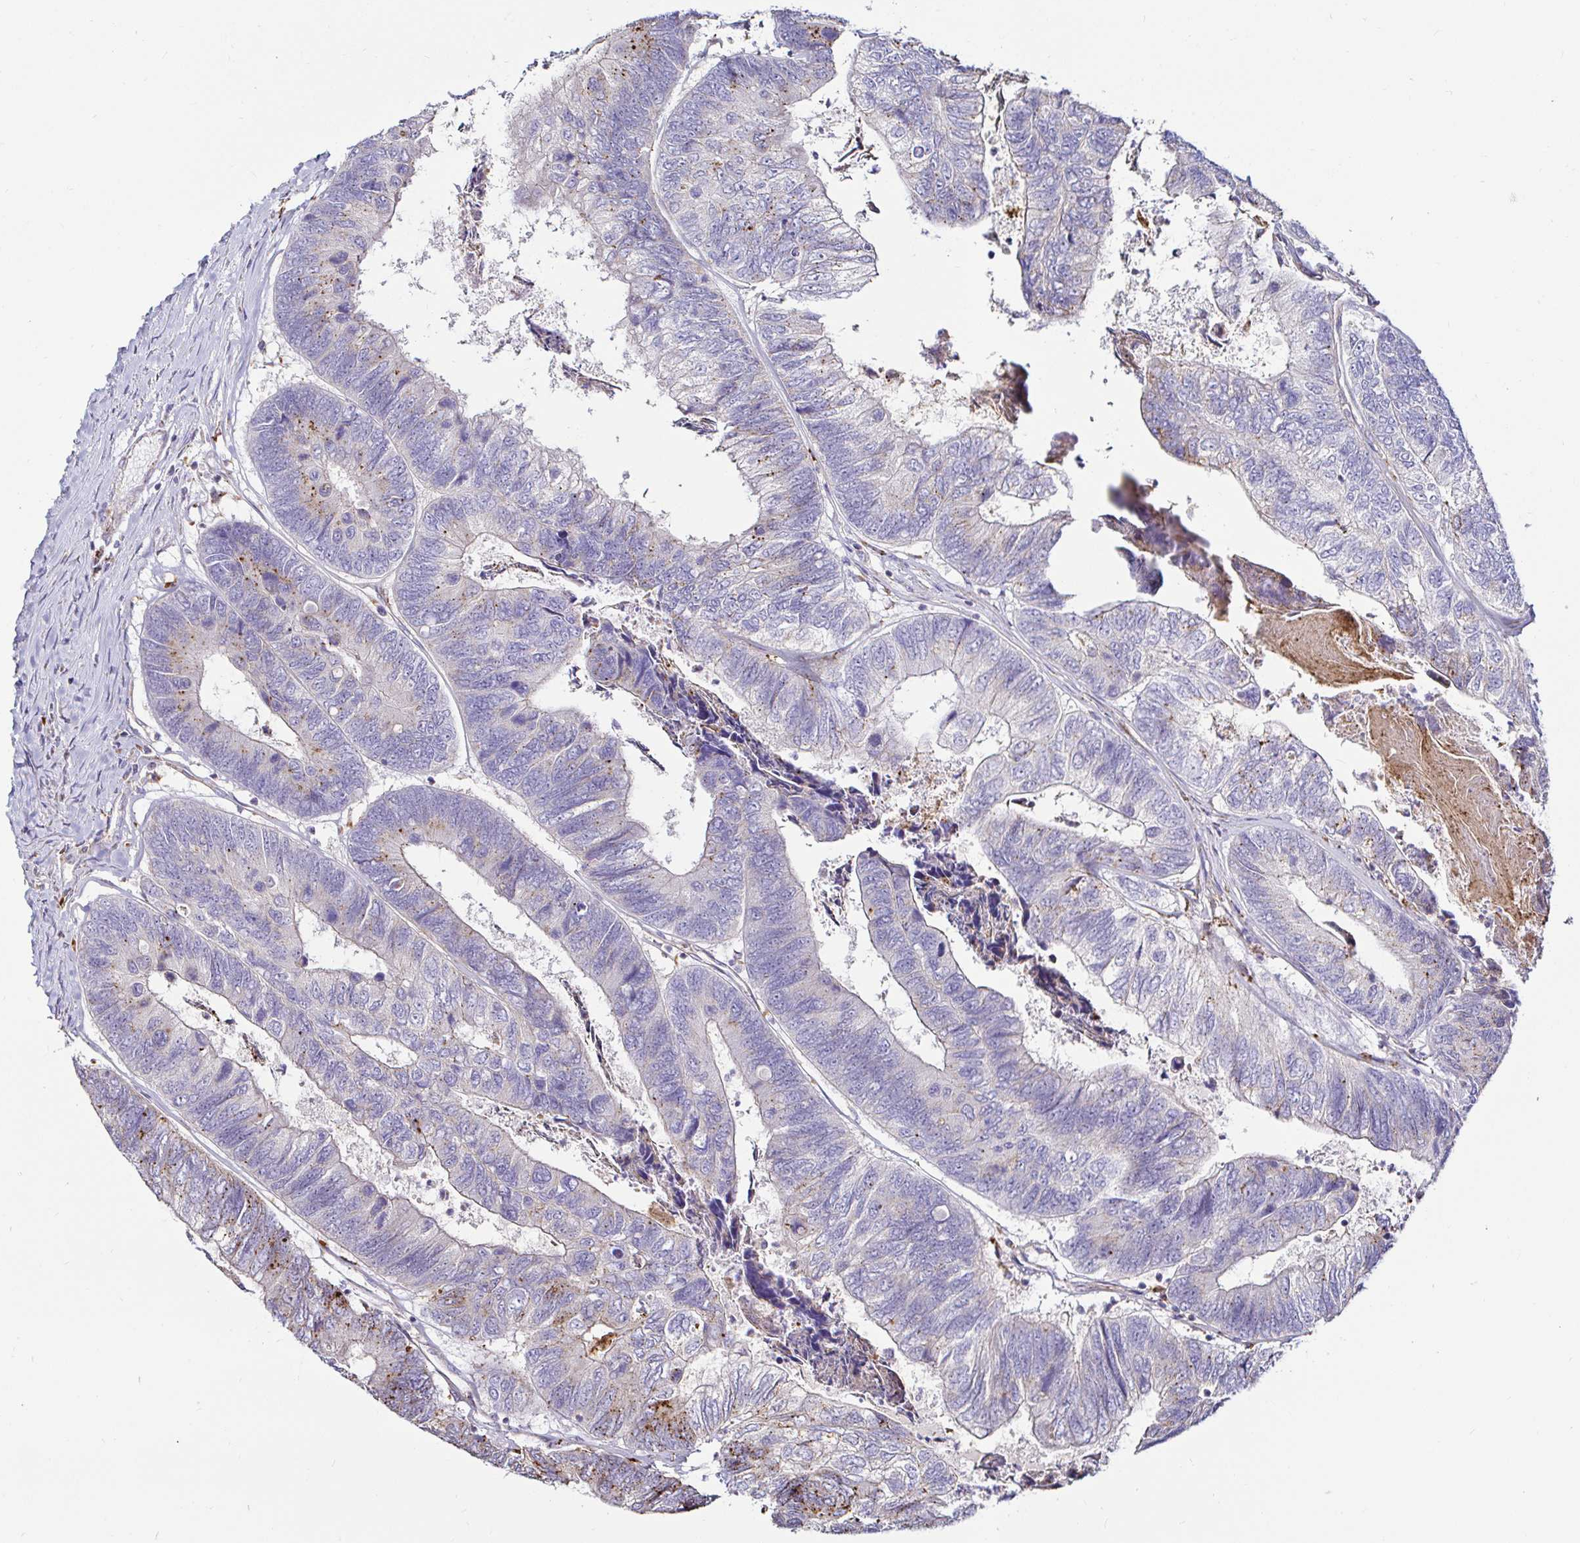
{"staining": {"intensity": "moderate", "quantity": "<25%", "location": "cytoplasmic/membranous"}, "tissue": "colorectal cancer", "cell_type": "Tumor cells", "image_type": "cancer", "snomed": [{"axis": "morphology", "description": "Adenocarcinoma, NOS"}, {"axis": "topography", "description": "Colon"}], "caption": "The immunohistochemical stain labels moderate cytoplasmic/membranous expression in tumor cells of colorectal adenocarcinoma tissue.", "gene": "GALNS", "patient": {"sex": "female", "age": 67}}